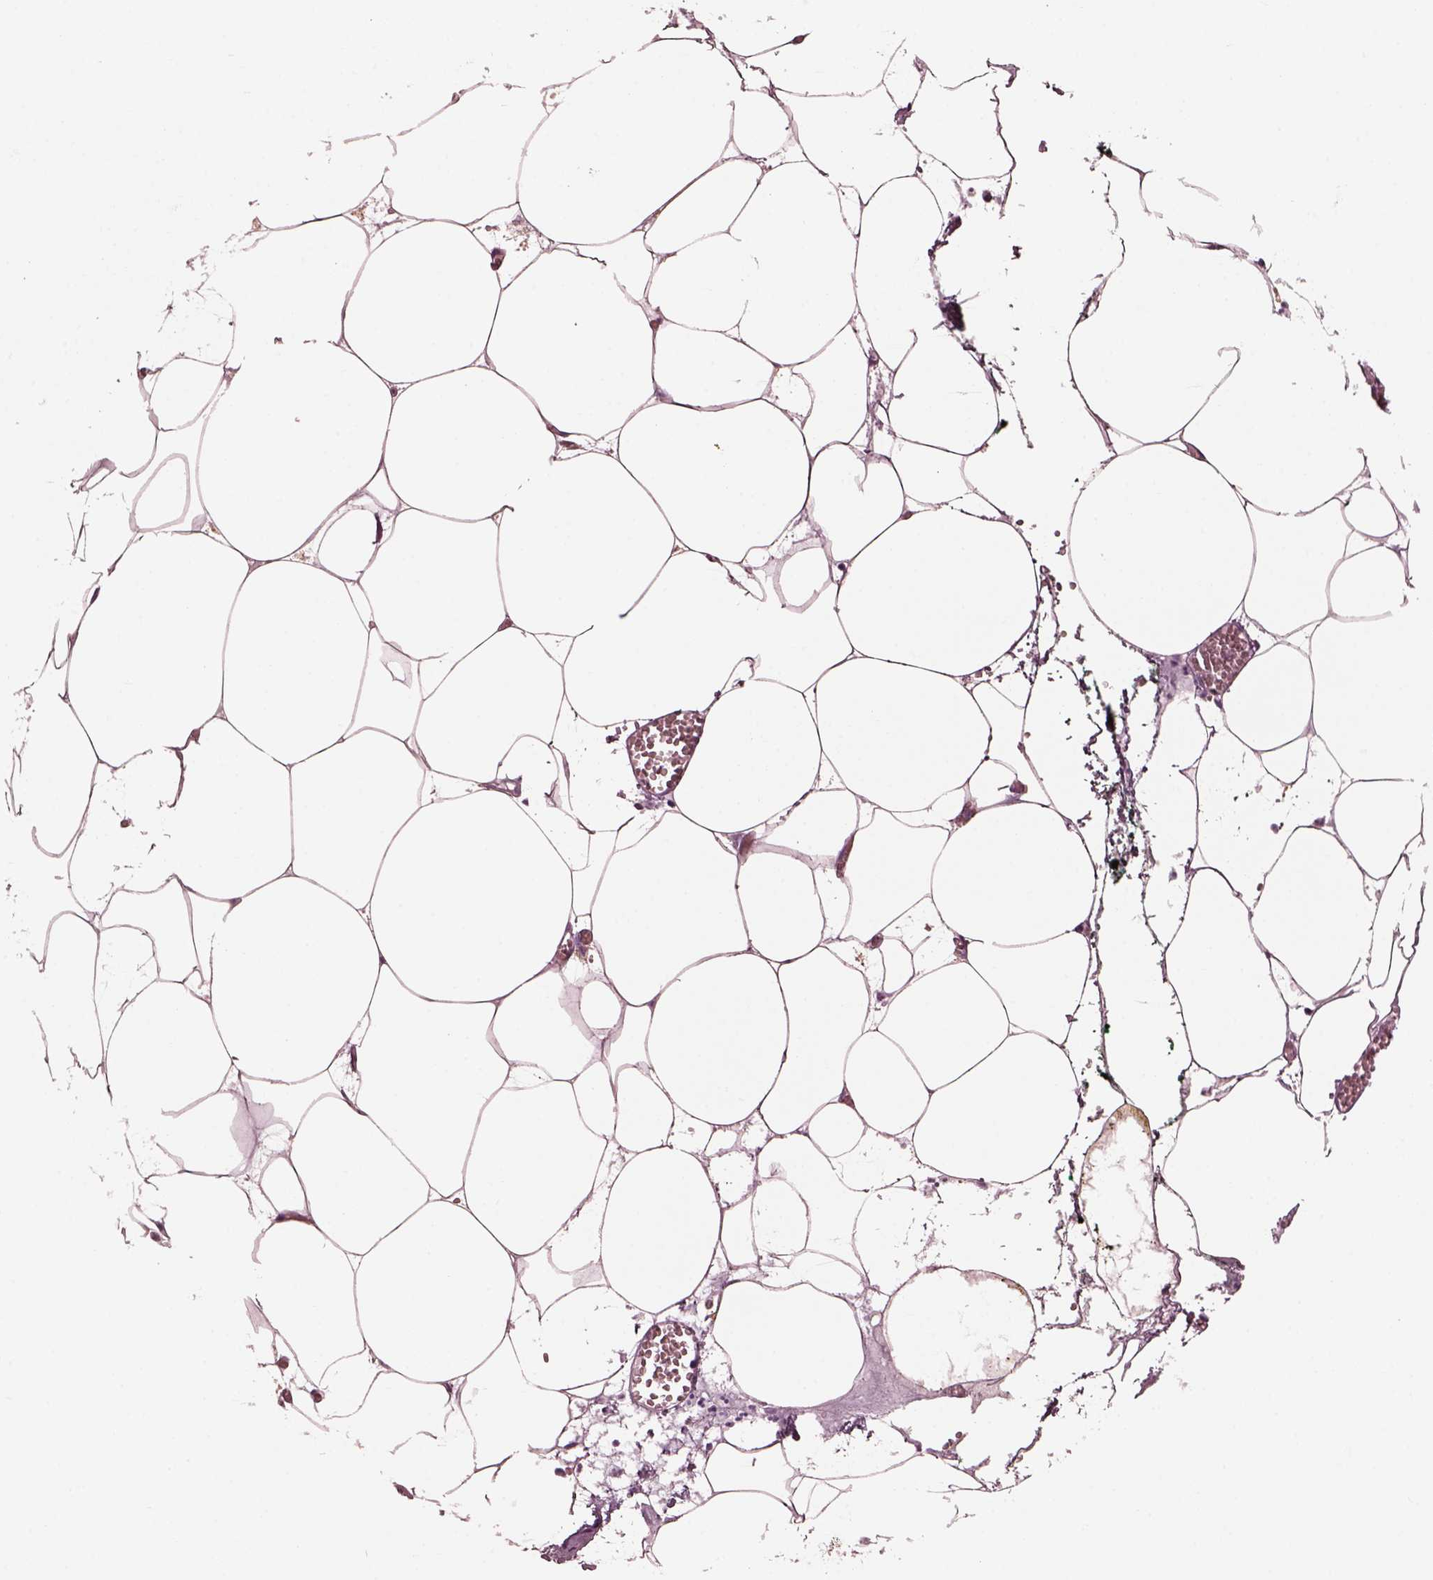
{"staining": {"intensity": "negative", "quantity": "none", "location": "none"}, "tissue": "adipose tissue", "cell_type": "Adipocytes", "image_type": "normal", "snomed": [{"axis": "morphology", "description": "Normal tissue, NOS"}, {"axis": "topography", "description": "Adipose tissue"}, {"axis": "topography", "description": "Pancreas"}, {"axis": "topography", "description": "Peripheral nerve tissue"}], "caption": "Immunohistochemistry (IHC) image of benign adipose tissue: adipose tissue stained with DAB demonstrates no significant protein positivity in adipocytes.", "gene": "CGA", "patient": {"sex": "female", "age": 58}}